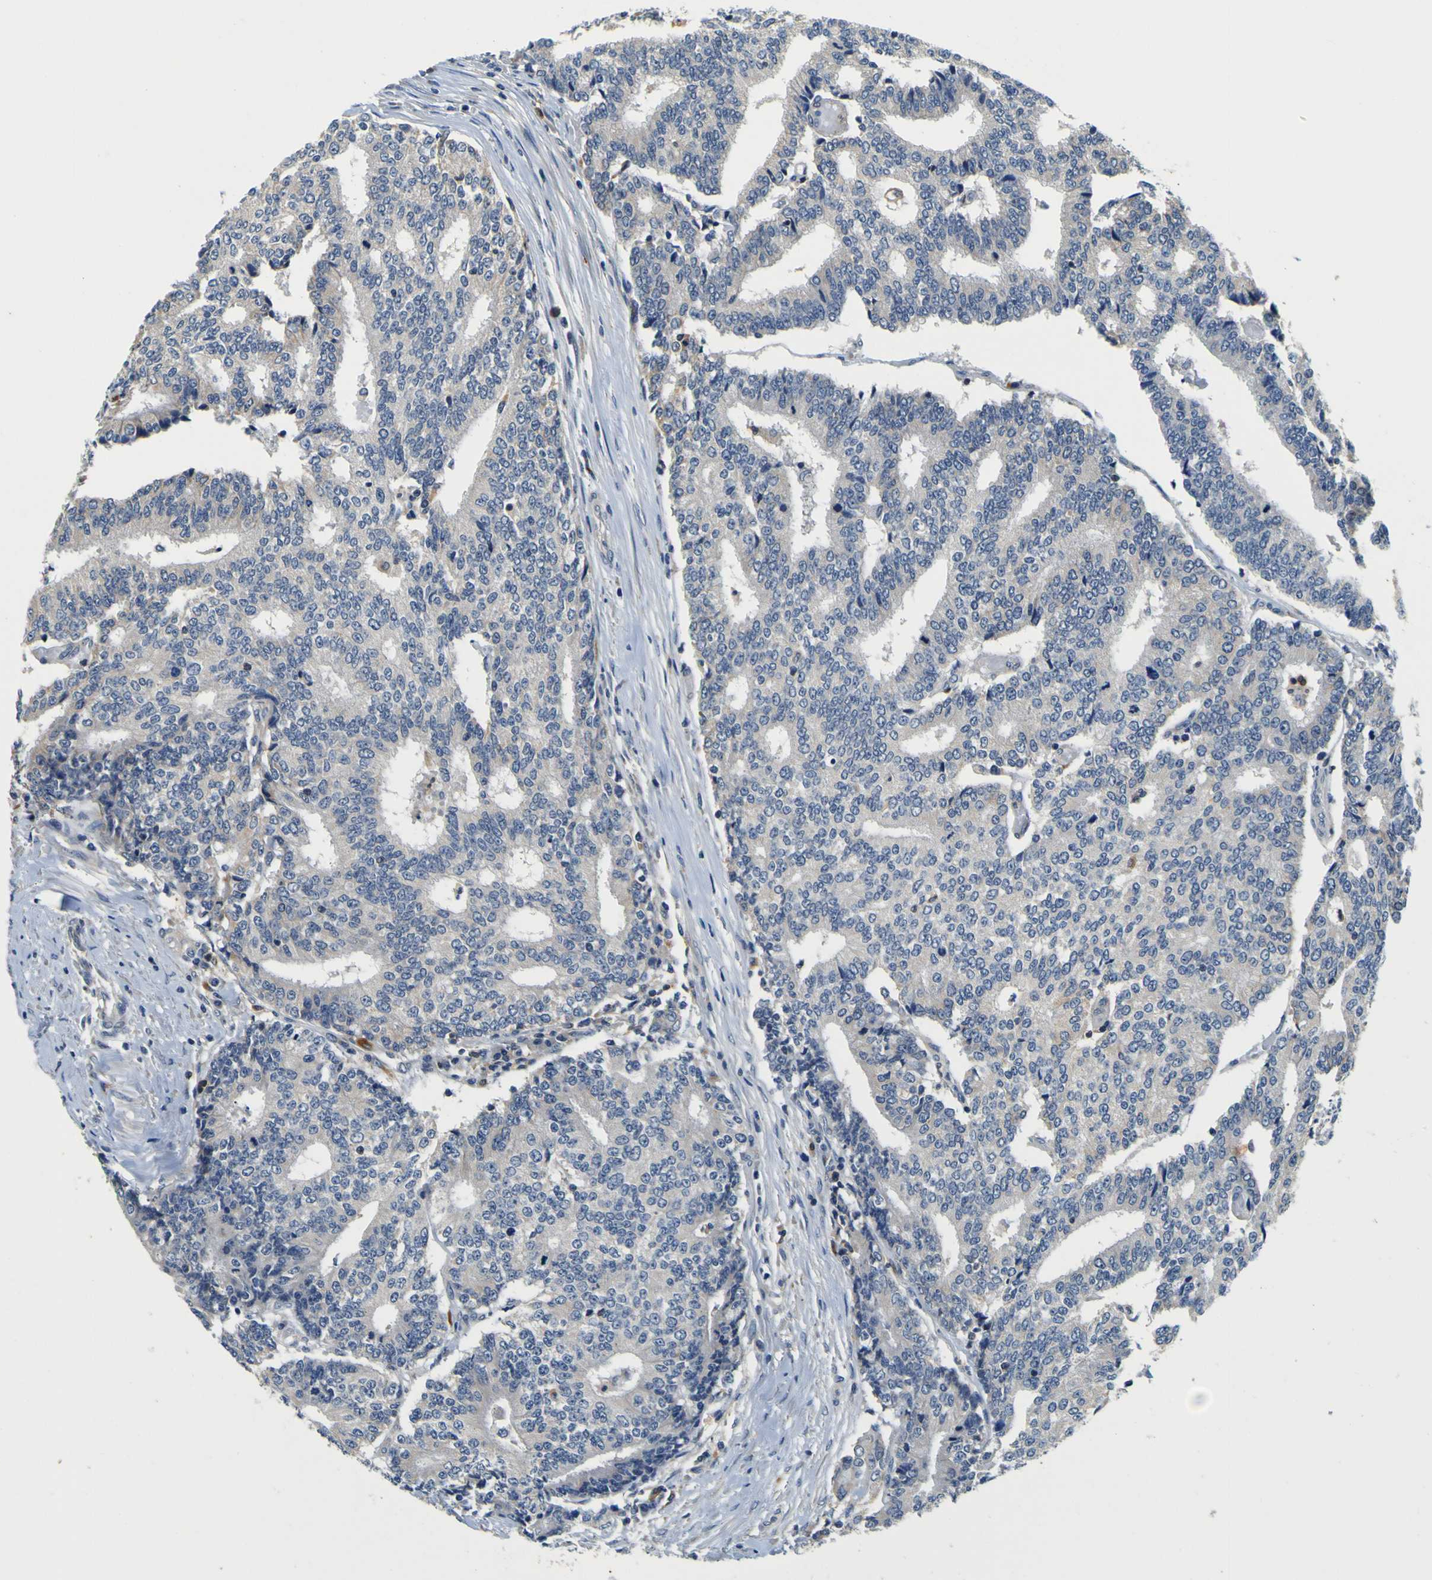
{"staining": {"intensity": "negative", "quantity": "none", "location": "none"}, "tissue": "prostate cancer", "cell_type": "Tumor cells", "image_type": "cancer", "snomed": [{"axis": "morphology", "description": "Normal tissue, NOS"}, {"axis": "morphology", "description": "Adenocarcinoma, High grade"}, {"axis": "topography", "description": "Prostate"}, {"axis": "topography", "description": "Seminal veicle"}], "caption": "High magnification brightfield microscopy of prostate cancer (high-grade adenocarcinoma) stained with DAB (brown) and counterstained with hematoxylin (blue): tumor cells show no significant expression.", "gene": "TNIK", "patient": {"sex": "male", "age": 55}}